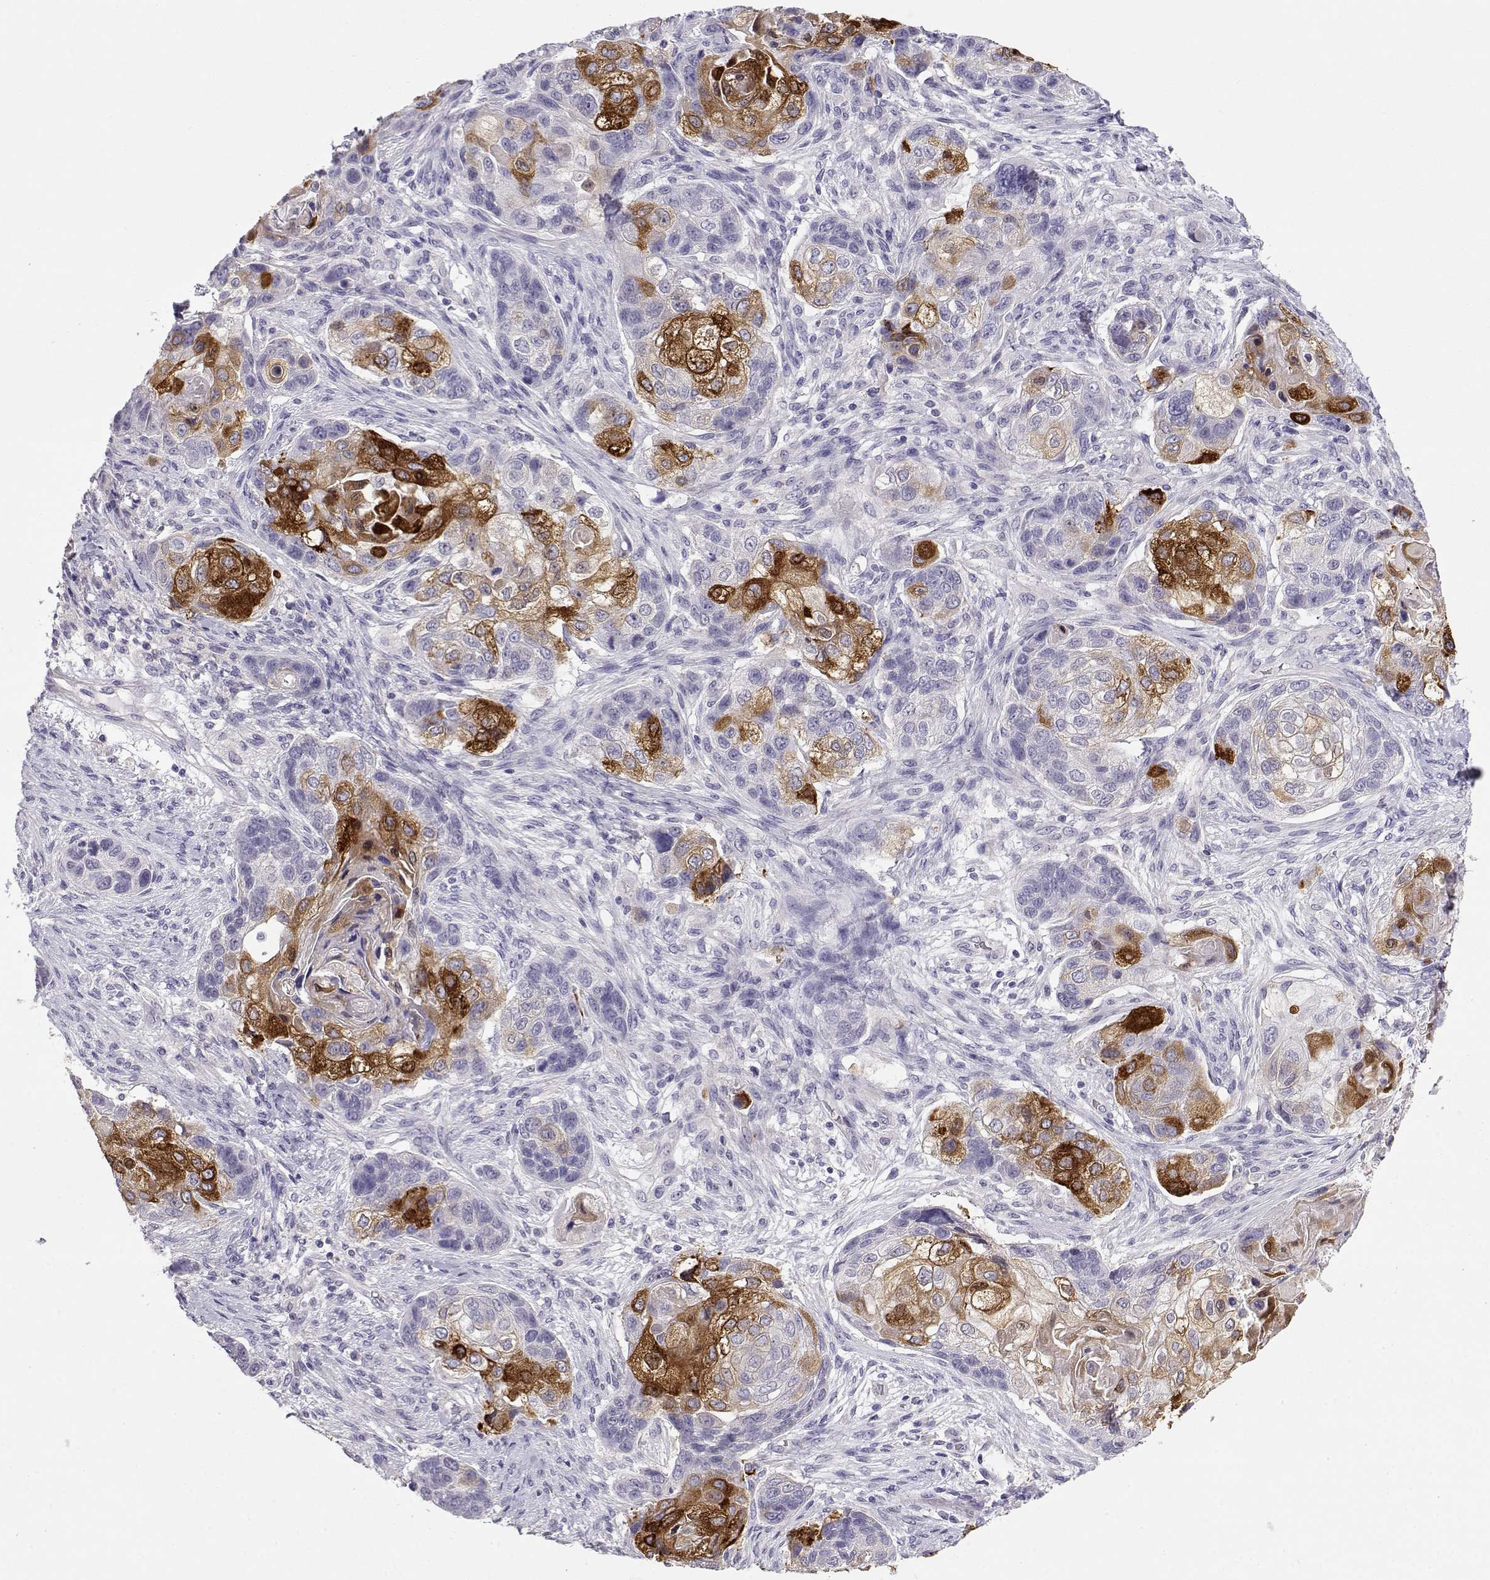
{"staining": {"intensity": "strong", "quantity": "<25%", "location": "cytoplasmic/membranous"}, "tissue": "lung cancer", "cell_type": "Tumor cells", "image_type": "cancer", "snomed": [{"axis": "morphology", "description": "Squamous cell carcinoma, NOS"}, {"axis": "topography", "description": "Lung"}], "caption": "Squamous cell carcinoma (lung) was stained to show a protein in brown. There is medium levels of strong cytoplasmic/membranous staining in approximately <25% of tumor cells. Using DAB (brown) and hematoxylin (blue) stains, captured at high magnification using brightfield microscopy.", "gene": "ENDOU", "patient": {"sex": "male", "age": 69}}